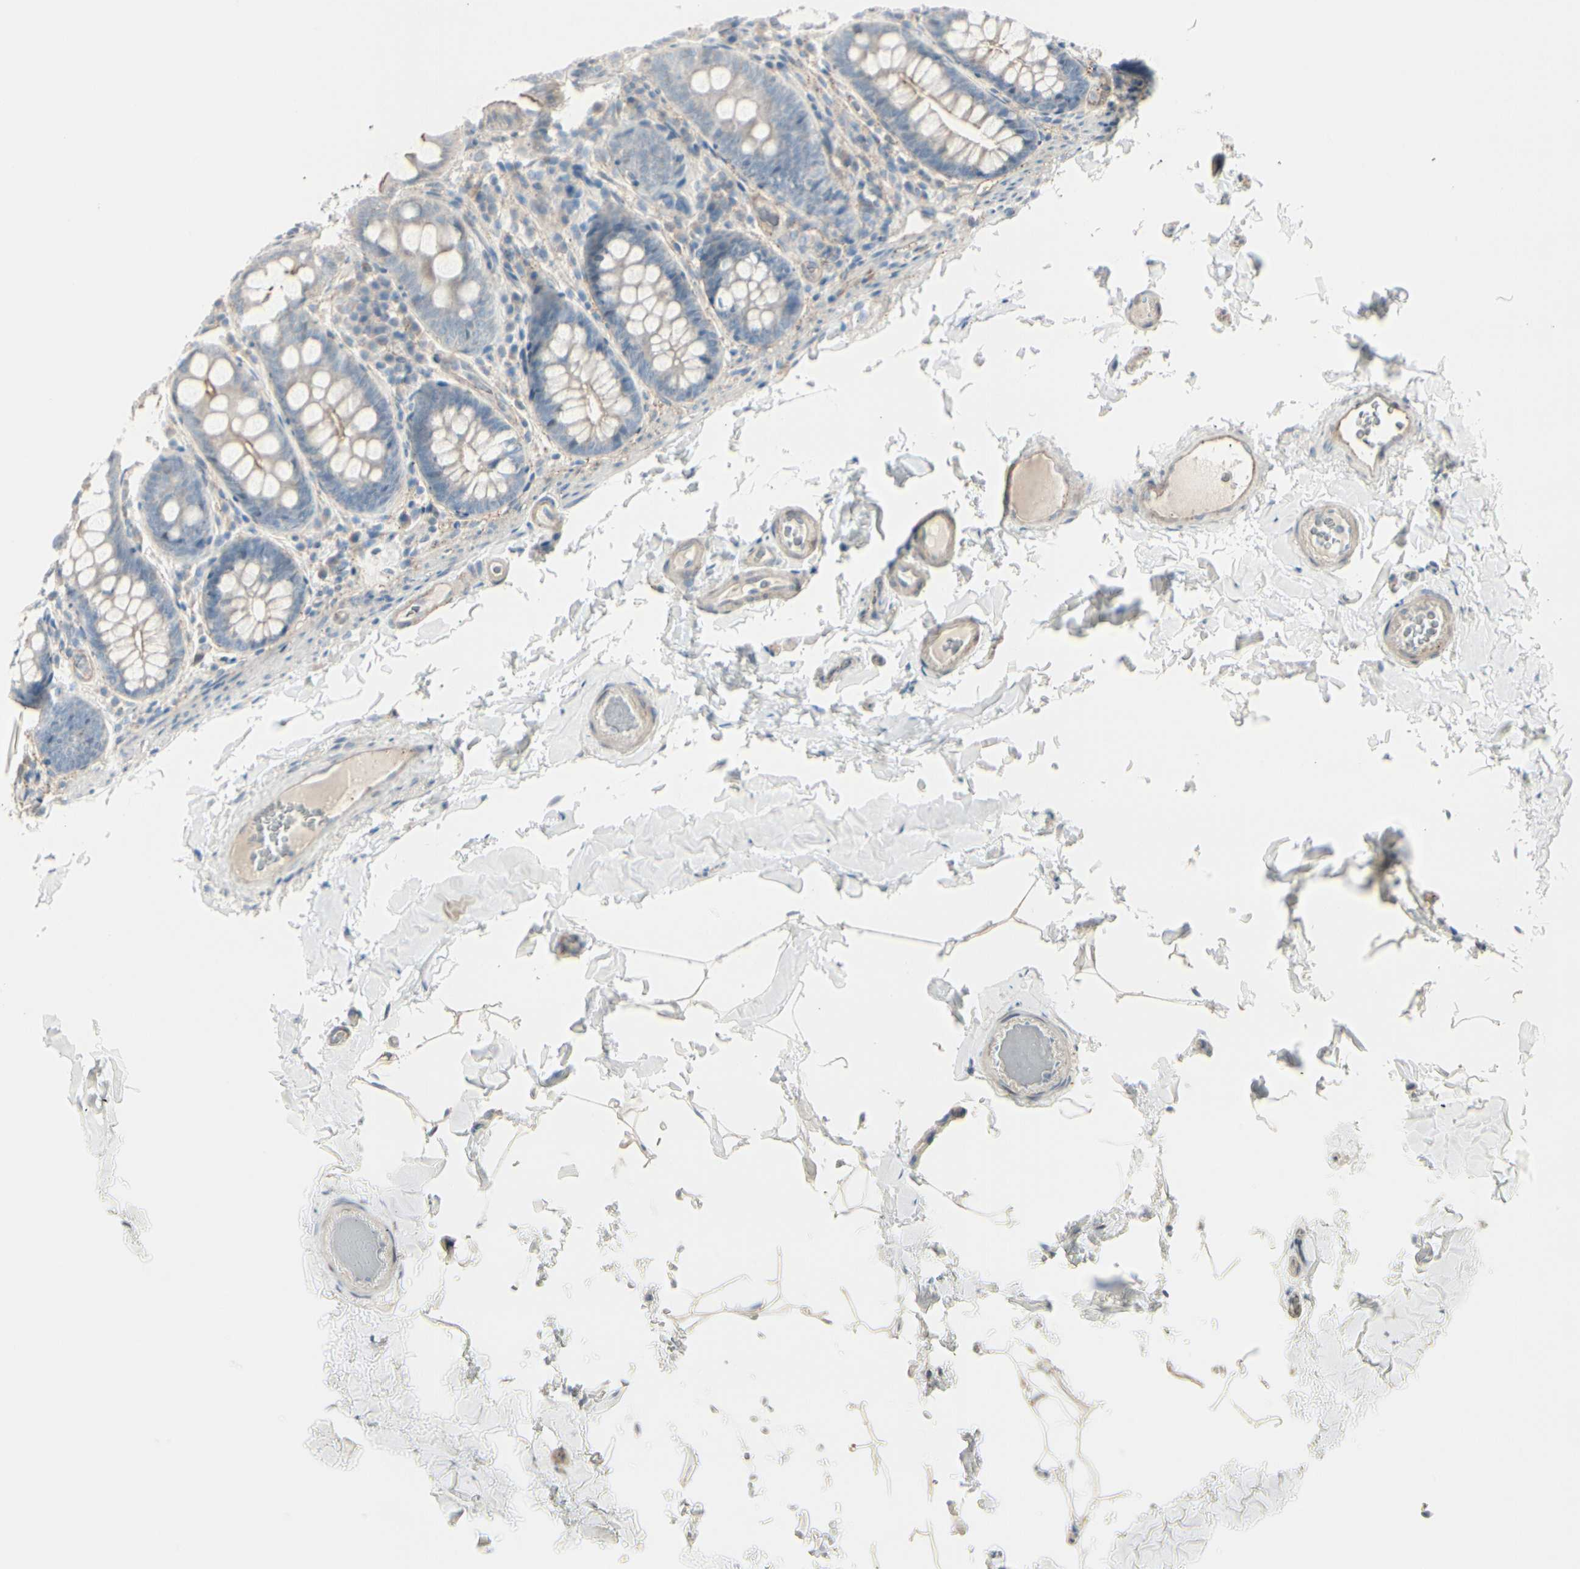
{"staining": {"intensity": "weak", "quantity": ">75%", "location": "cytoplasmic/membranous"}, "tissue": "colon", "cell_type": "Endothelial cells", "image_type": "normal", "snomed": [{"axis": "morphology", "description": "Normal tissue, NOS"}, {"axis": "topography", "description": "Colon"}], "caption": "Endothelial cells reveal low levels of weak cytoplasmic/membranous staining in about >75% of cells in benign colon. (Stains: DAB (3,3'-diaminobenzidine) in brown, nuclei in blue, Microscopy: brightfield microscopy at high magnification).", "gene": "CACNA2D1", "patient": {"sex": "female", "age": 61}}